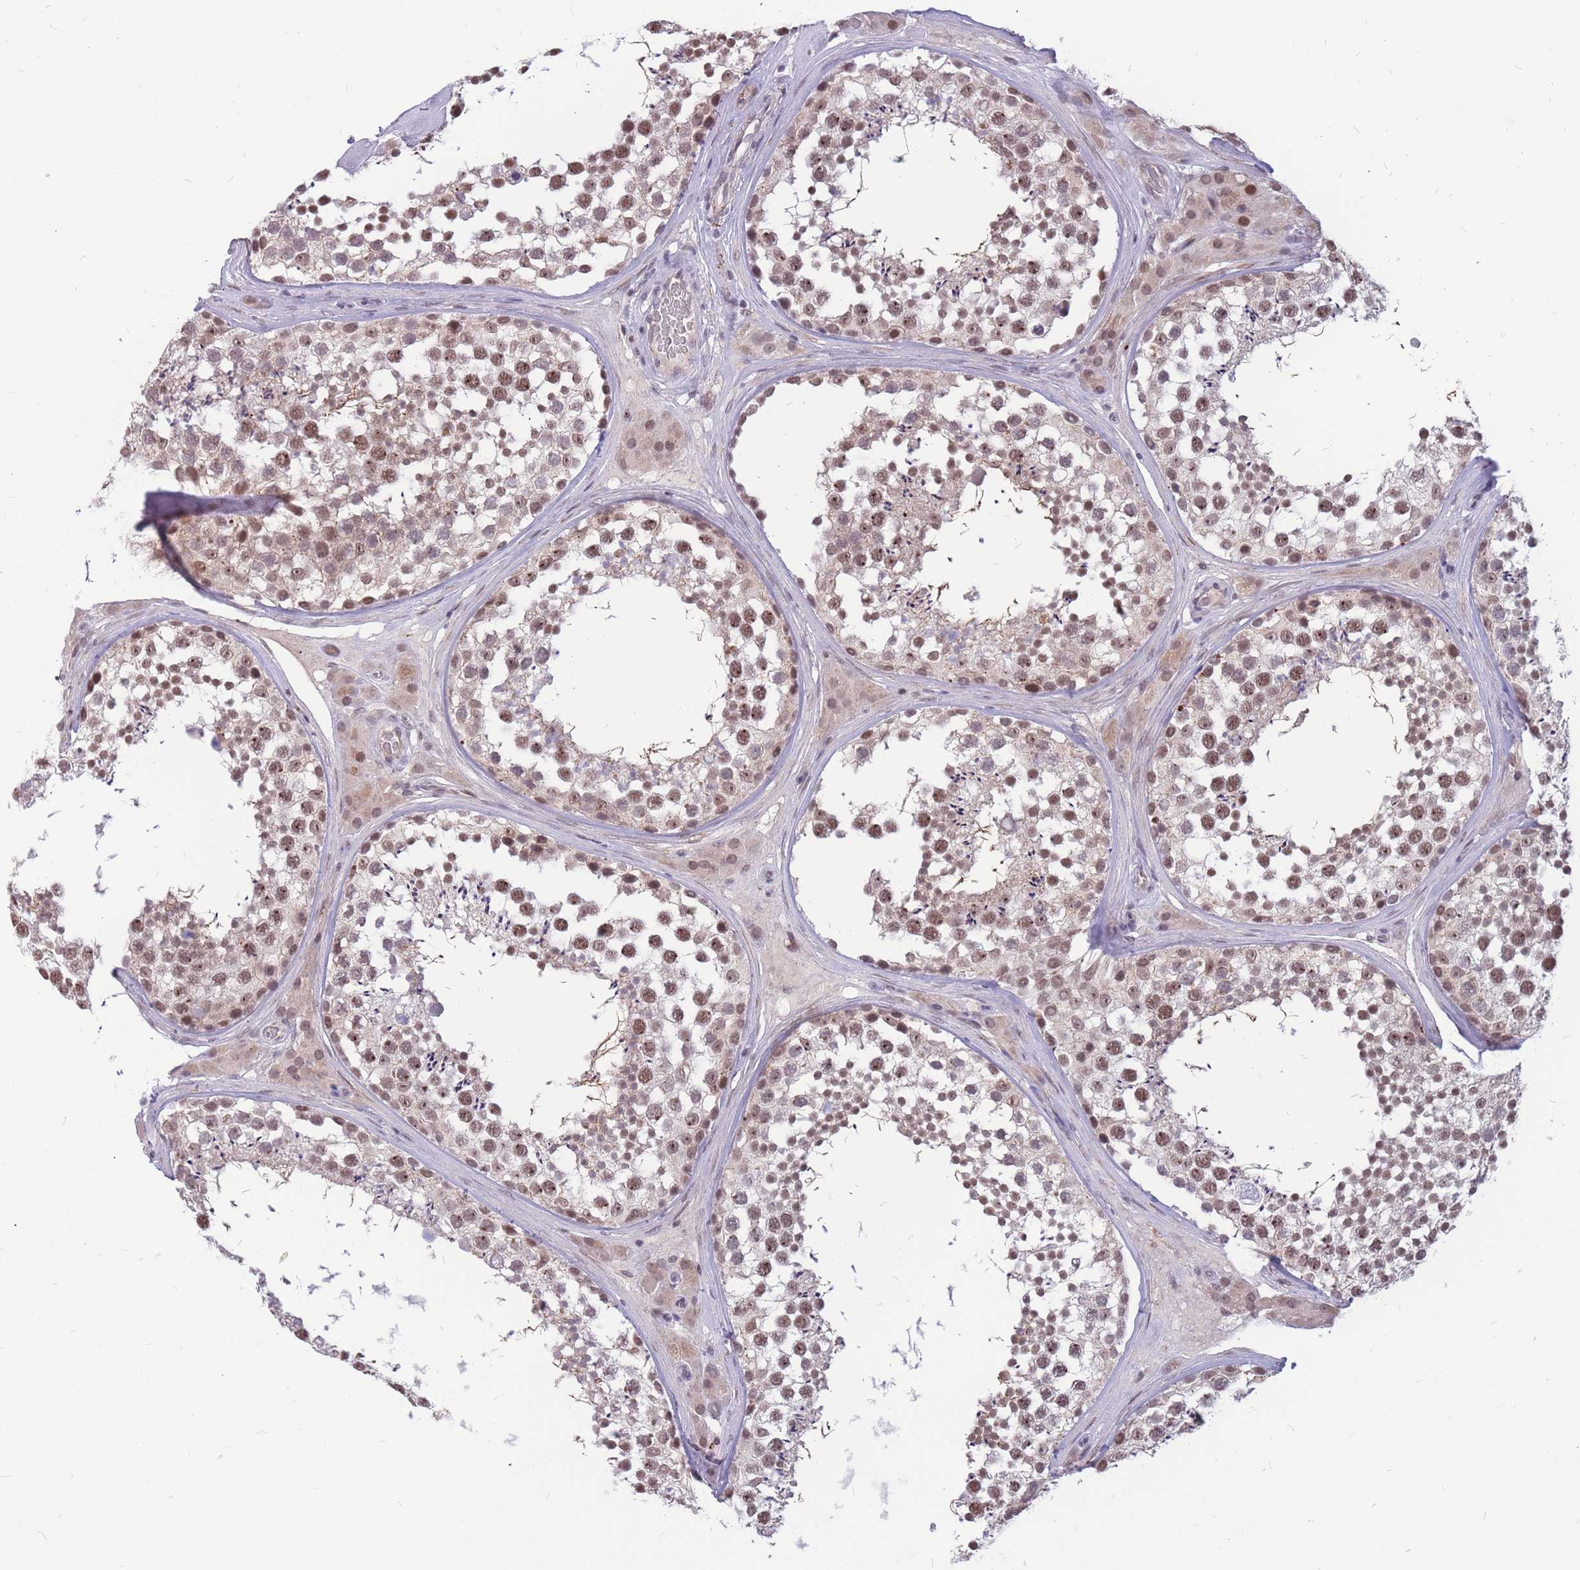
{"staining": {"intensity": "moderate", "quantity": ">75%", "location": "nuclear"}, "tissue": "testis", "cell_type": "Cells in seminiferous ducts", "image_type": "normal", "snomed": [{"axis": "morphology", "description": "Normal tissue, NOS"}, {"axis": "topography", "description": "Testis"}], "caption": "Immunohistochemistry of benign testis displays medium levels of moderate nuclear positivity in about >75% of cells in seminiferous ducts. (DAB = brown stain, brightfield microscopy at high magnification).", "gene": "ADD2", "patient": {"sex": "male", "age": 46}}